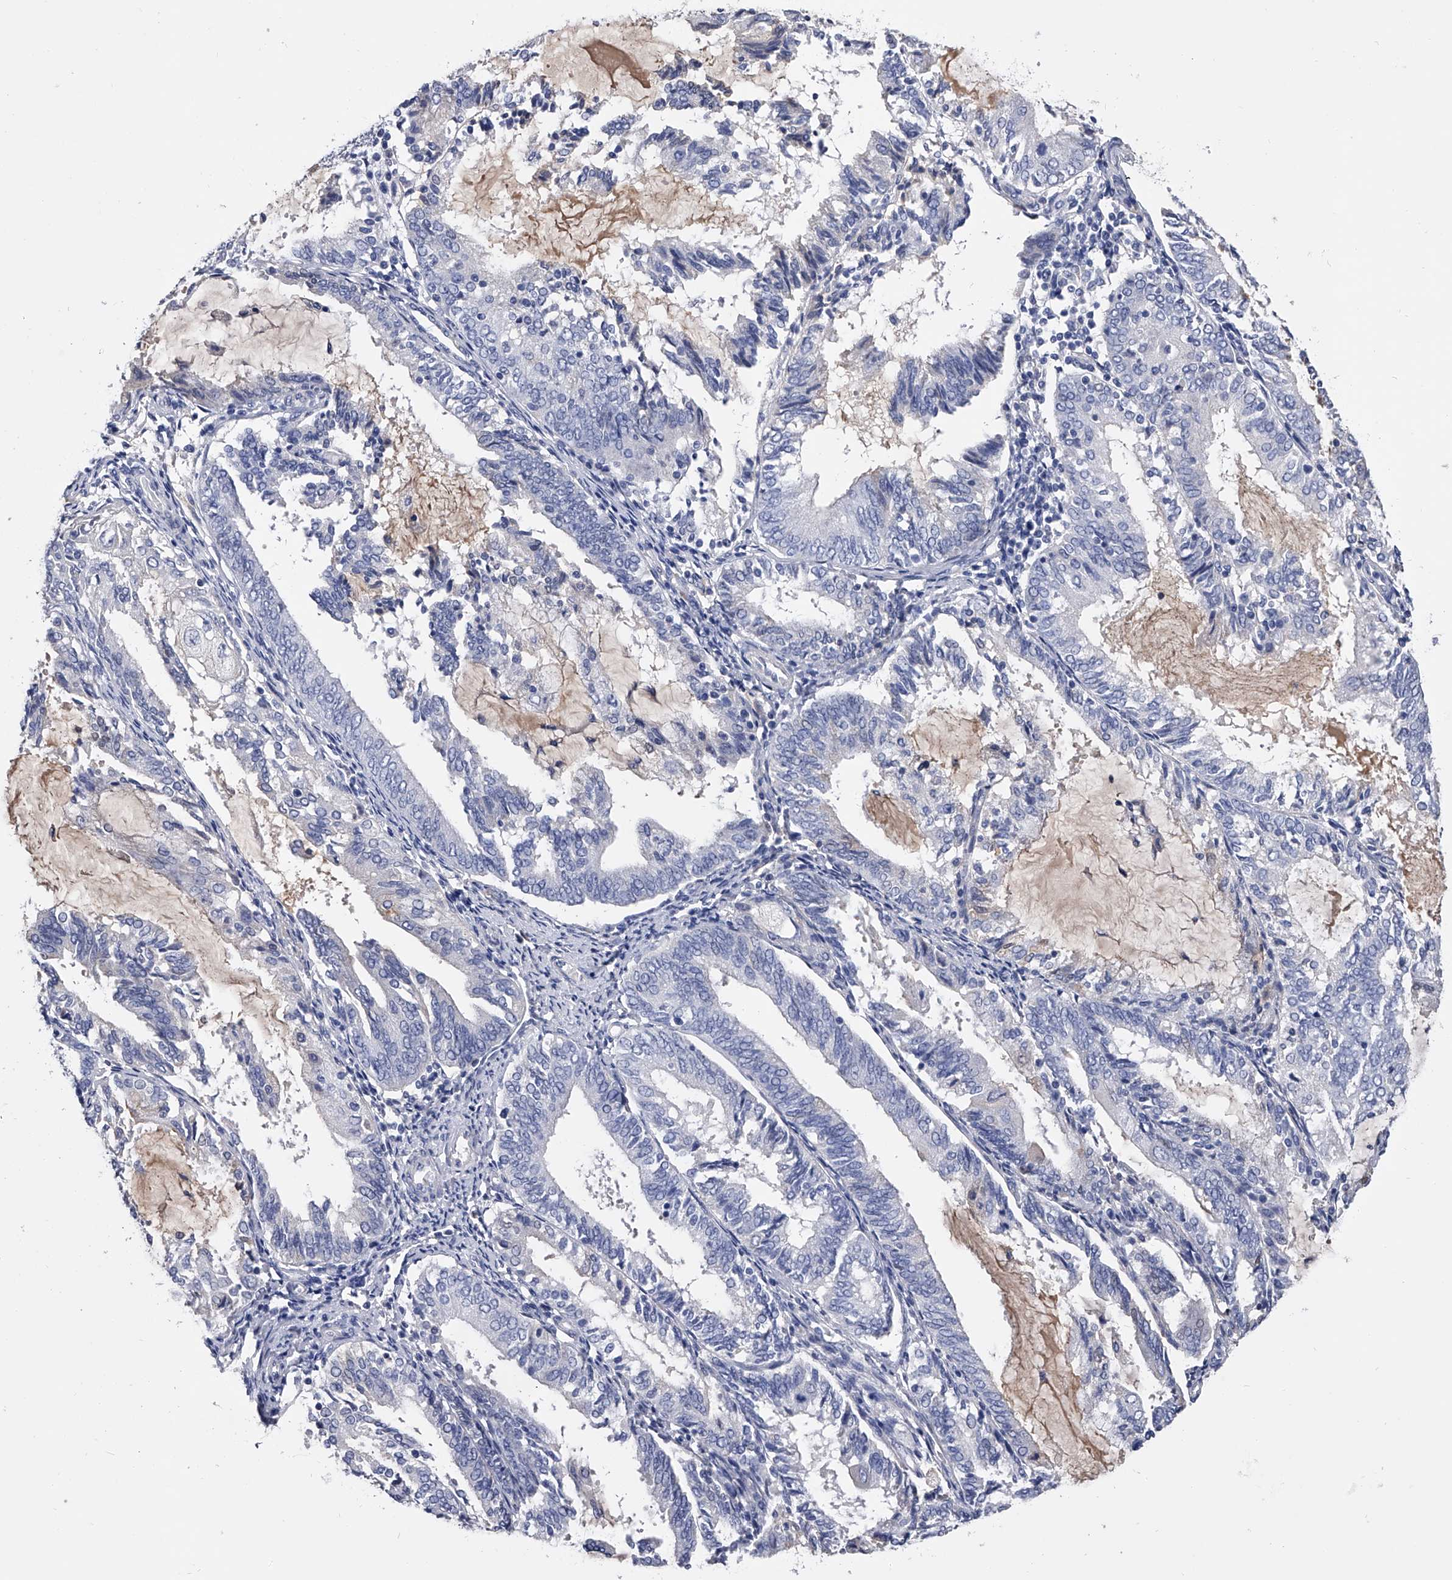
{"staining": {"intensity": "negative", "quantity": "none", "location": "none"}, "tissue": "endometrial cancer", "cell_type": "Tumor cells", "image_type": "cancer", "snomed": [{"axis": "morphology", "description": "Adenocarcinoma, NOS"}, {"axis": "topography", "description": "Endometrium"}], "caption": "Immunohistochemistry histopathology image of endometrial adenocarcinoma stained for a protein (brown), which reveals no positivity in tumor cells.", "gene": "EFCAB7", "patient": {"sex": "female", "age": 81}}